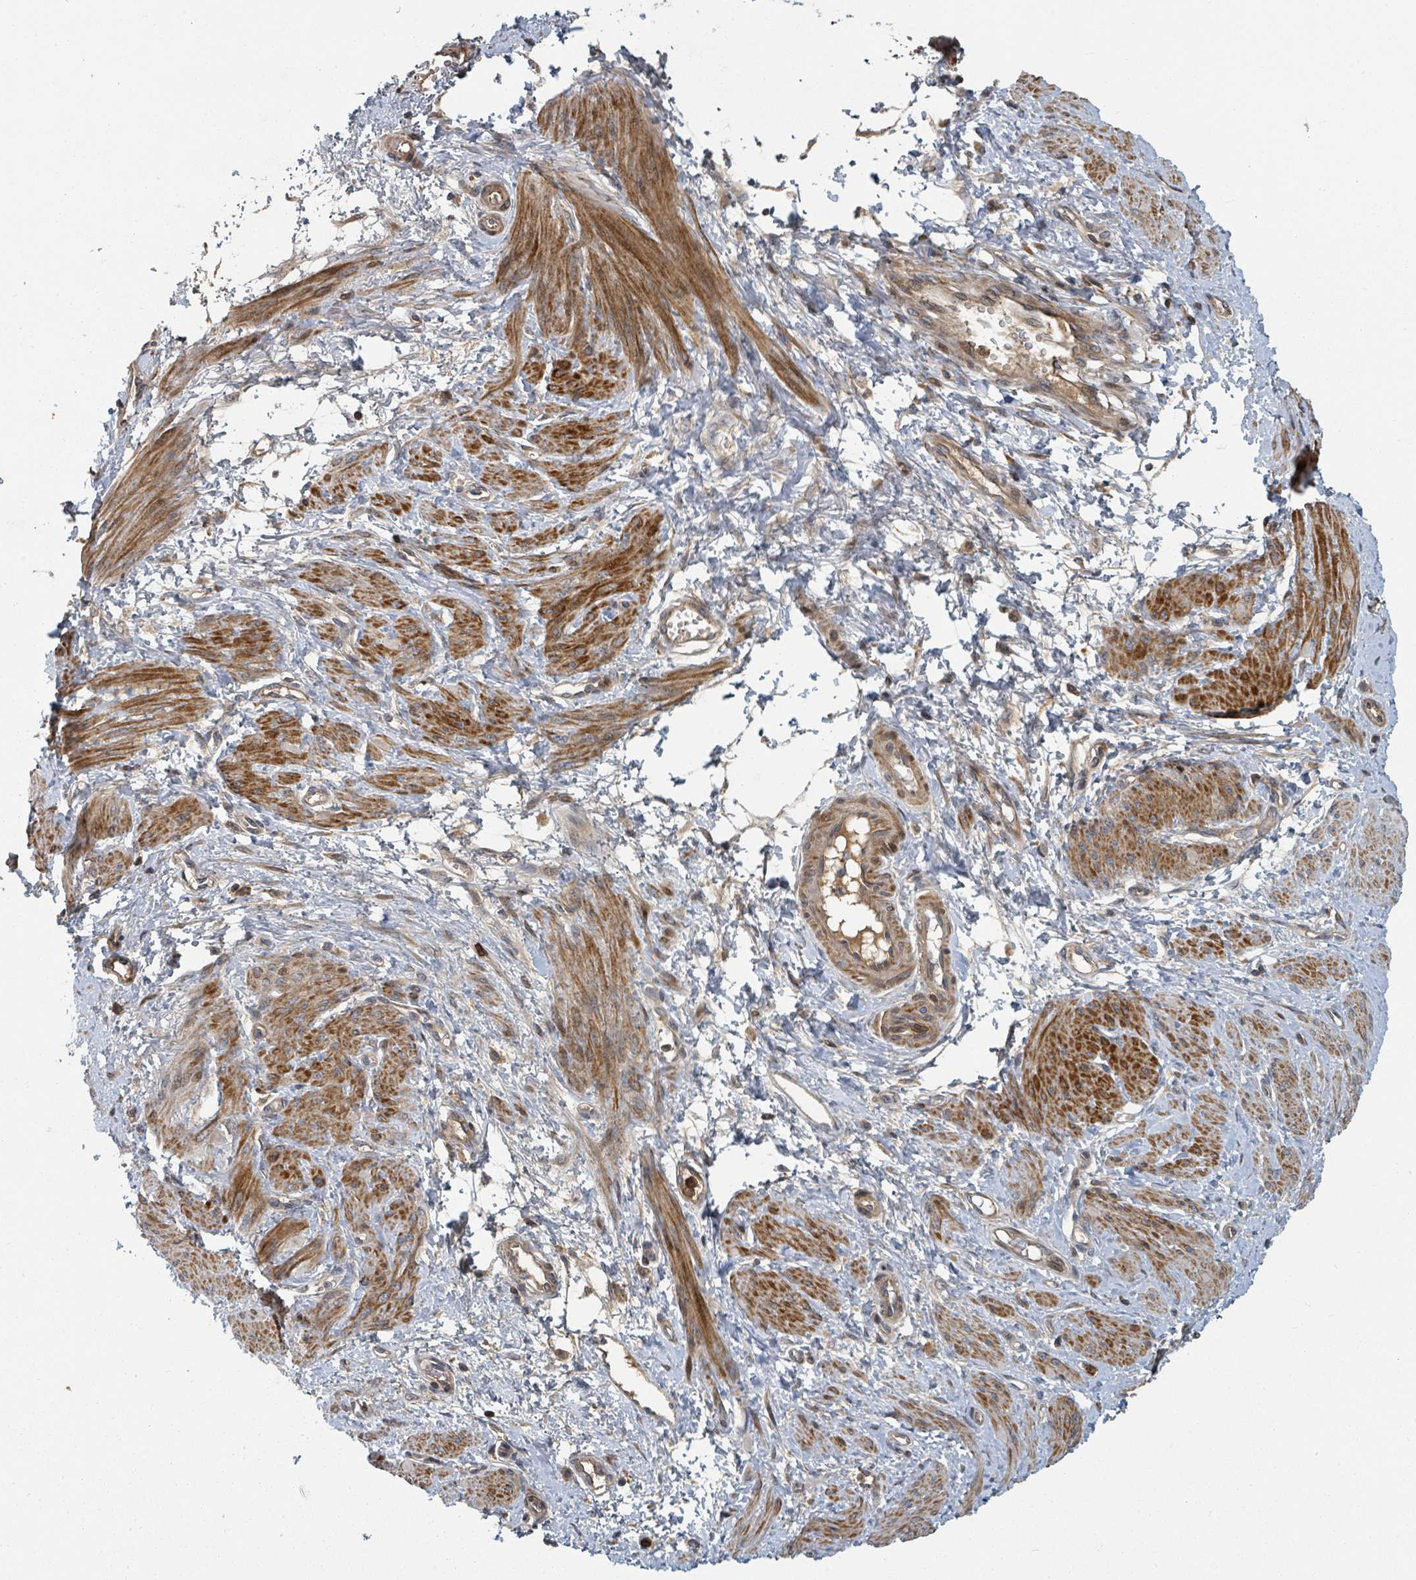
{"staining": {"intensity": "strong", "quantity": ">75%", "location": "cytoplasmic/membranous"}, "tissue": "smooth muscle", "cell_type": "Smooth muscle cells", "image_type": "normal", "snomed": [{"axis": "morphology", "description": "Normal tissue, NOS"}, {"axis": "topography", "description": "Smooth muscle"}, {"axis": "topography", "description": "Uterus"}], "caption": "Protein staining by immunohistochemistry (IHC) demonstrates strong cytoplasmic/membranous positivity in about >75% of smooth muscle cells in normal smooth muscle.", "gene": "DPM1", "patient": {"sex": "female", "age": 39}}